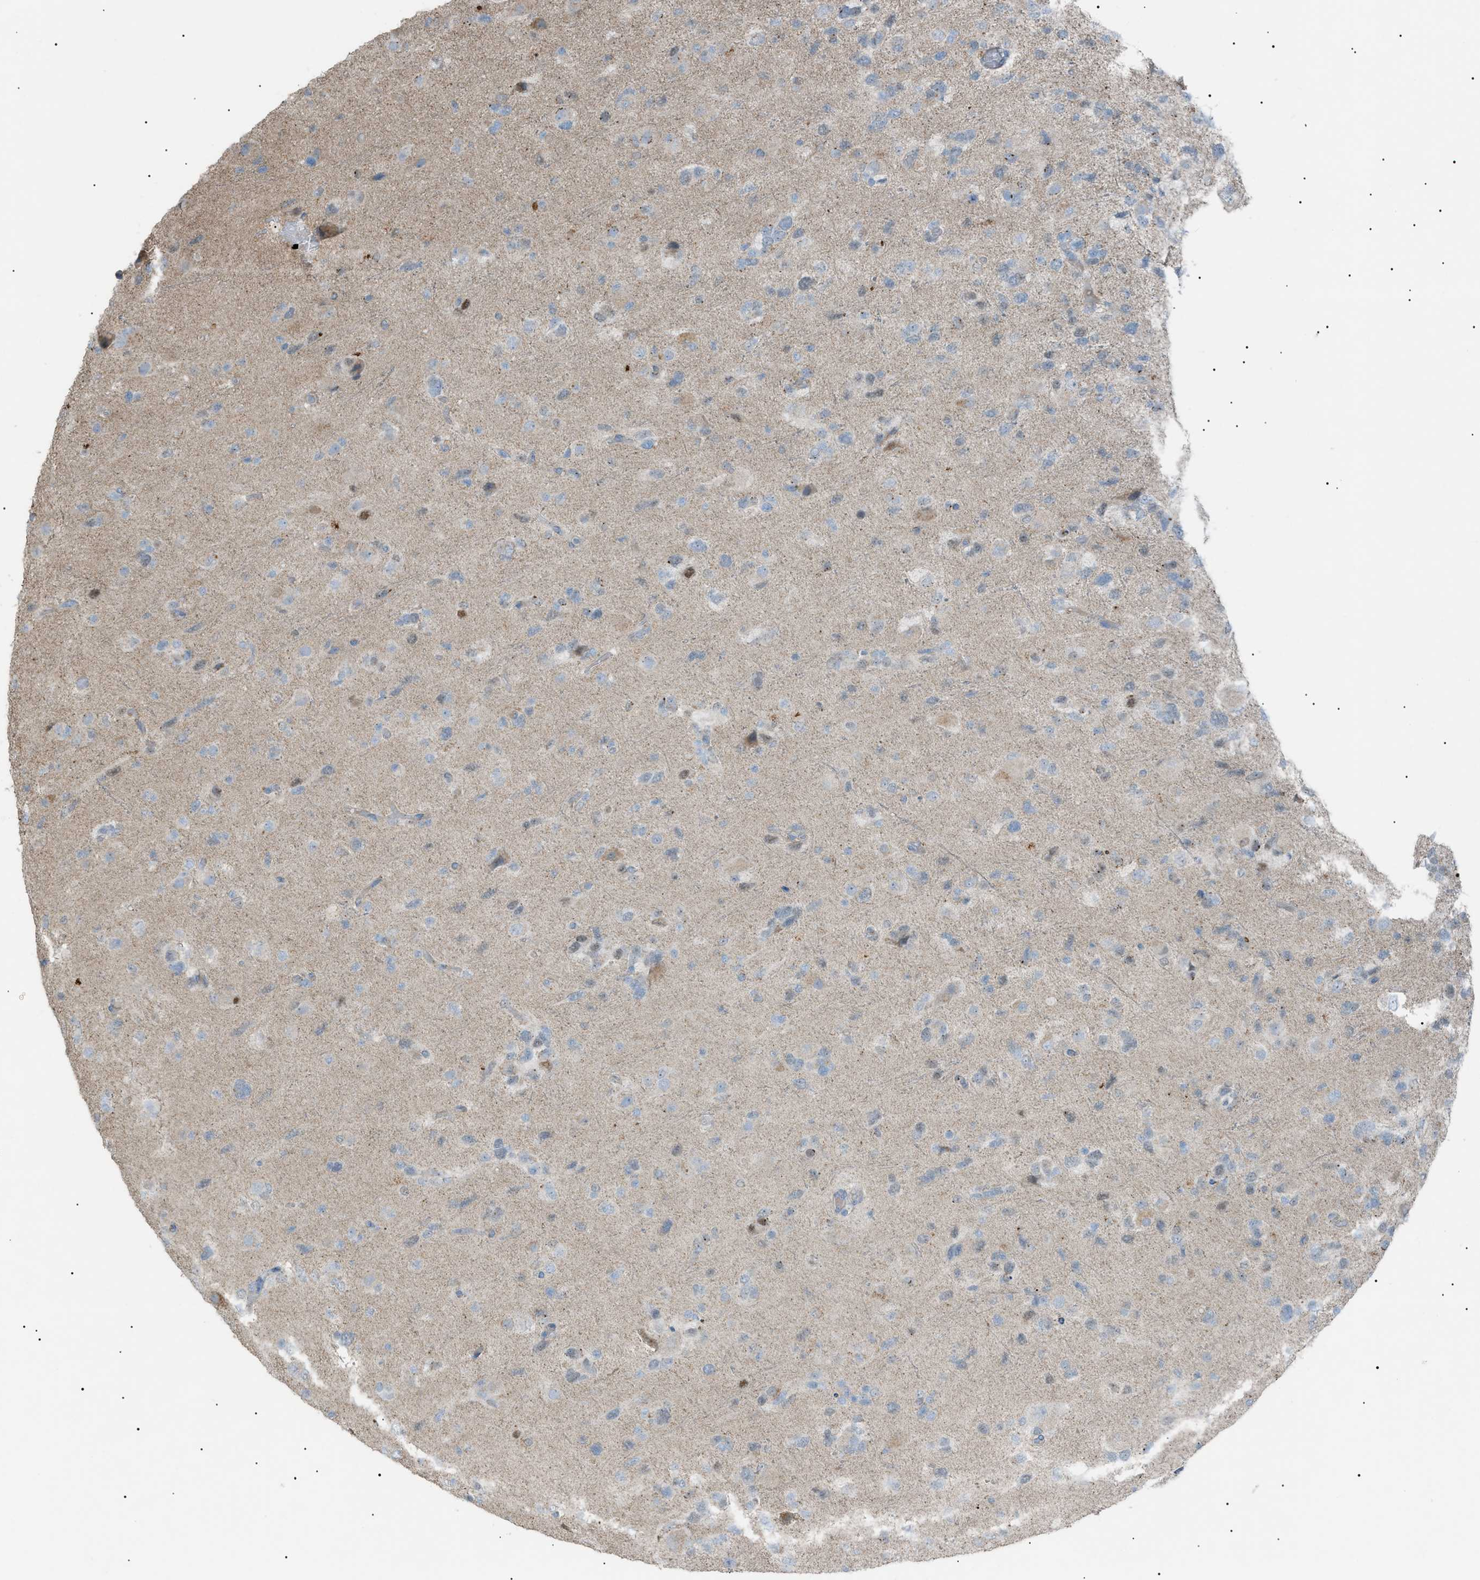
{"staining": {"intensity": "negative", "quantity": "none", "location": "none"}, "tissue": "glioma", "cell_type": "Tumor cells", "image_type": "cancer", "snomed": [{"axis": "morphology", "description": "Glioma, malignant, High grade"}, {"axis": "topography", "description": "Brain"}], "caption": "Tumor cells are negative for protein expression in human glioma.", "gene": "ZNF516", "patient": {"sex": "female", "age": 58}}